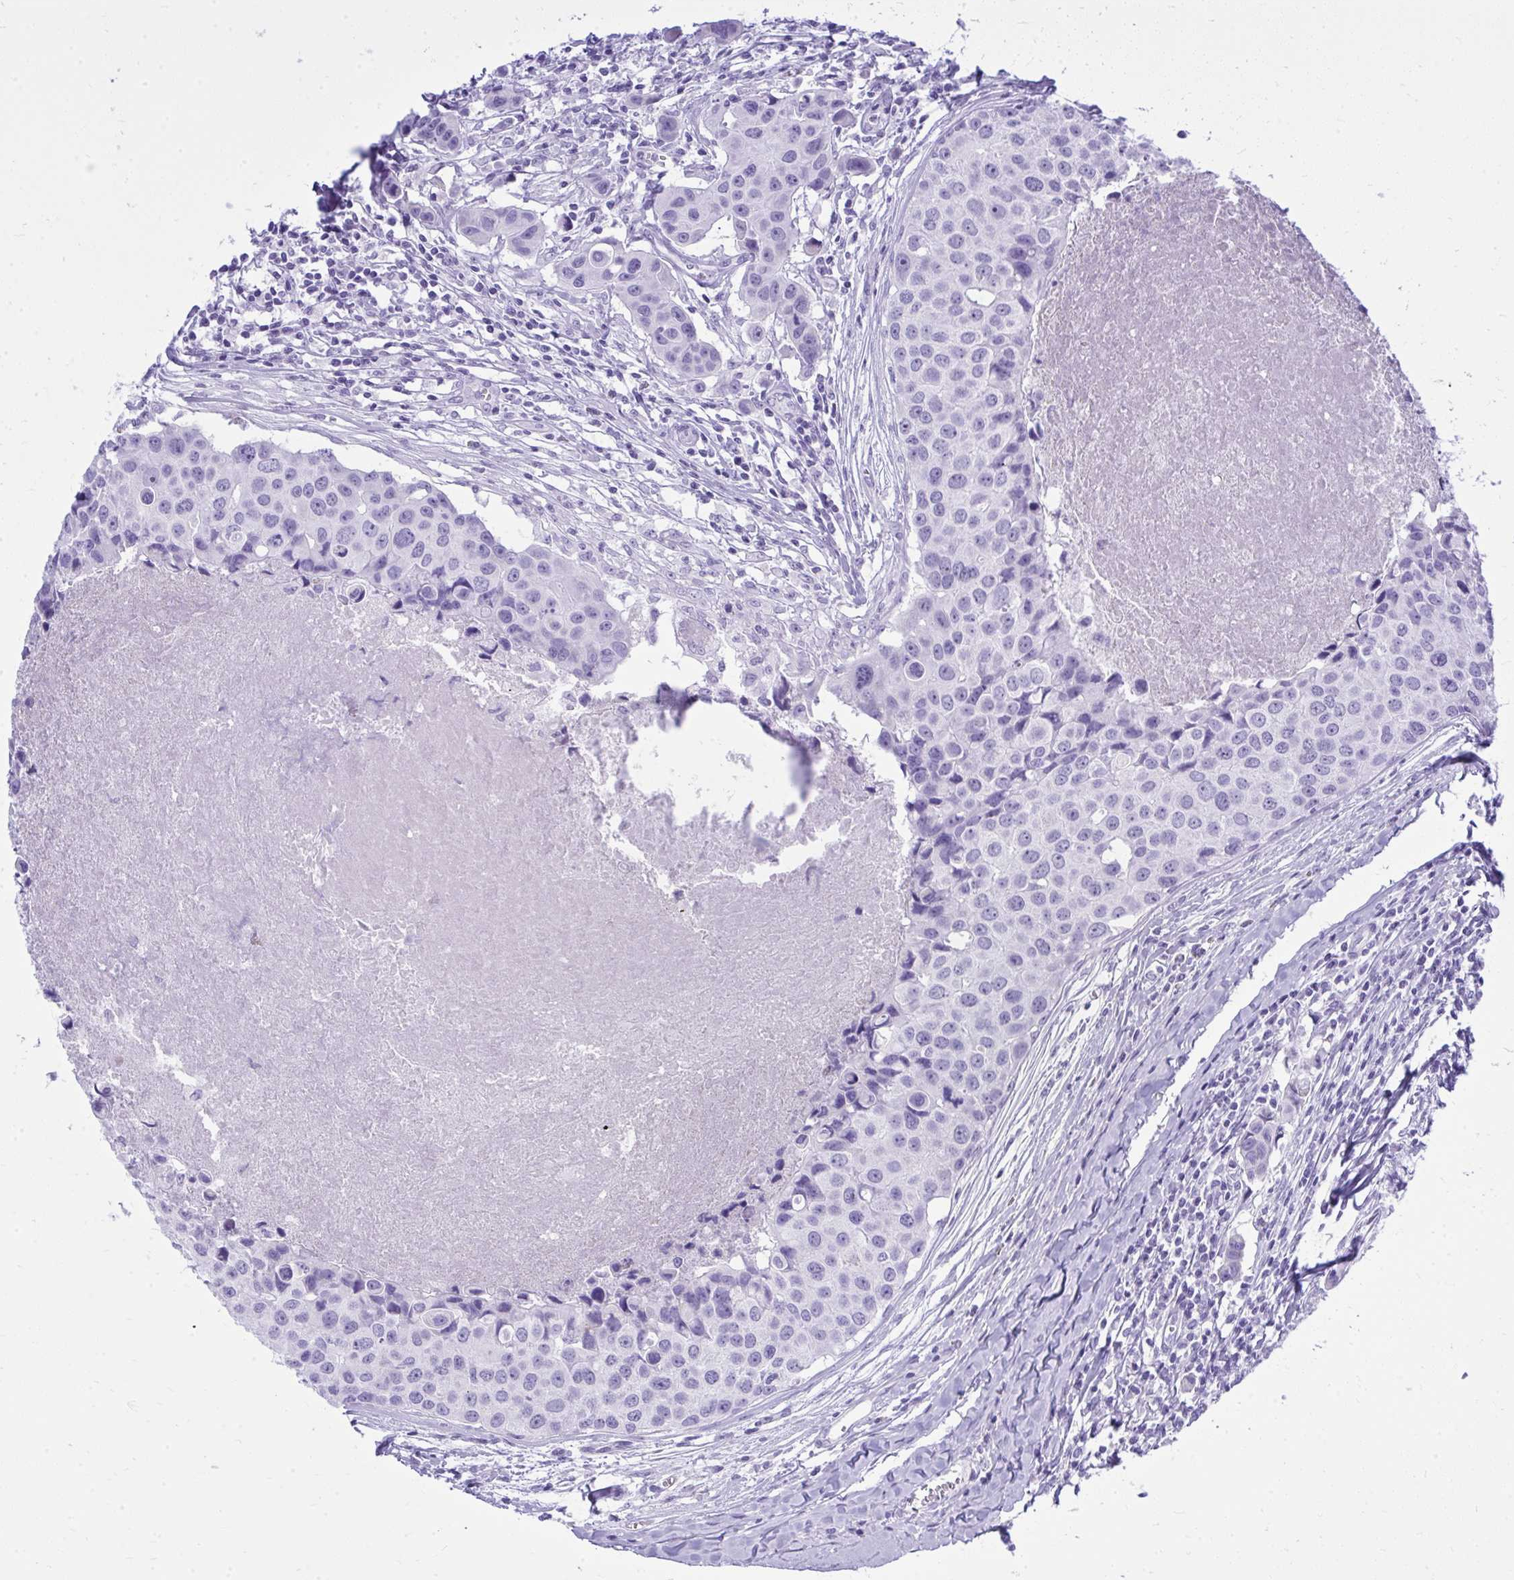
{"staining": {"intensity": "negative", "quantity": "none", "location": "none"}, "tissue": "breast cancer", "cell_type": "Tumor cells", "image_type": "cancer", "snomed": [{"axis": "morphology", "description": "Duct carcinoma"}, {"axis": "topography", "description": "Breast"}], "caption": "Immunohistochemical staining of intraductal carcinoma (breast) shows no significant expression in tumor cells. (DAB (3,3'-diaminobenzidine) immunohistochemistry (IHC) visualized using brightfield microscopy, high magnification).", "gene": "RALYL", "patient": {"sex": "female", "age": 24}}